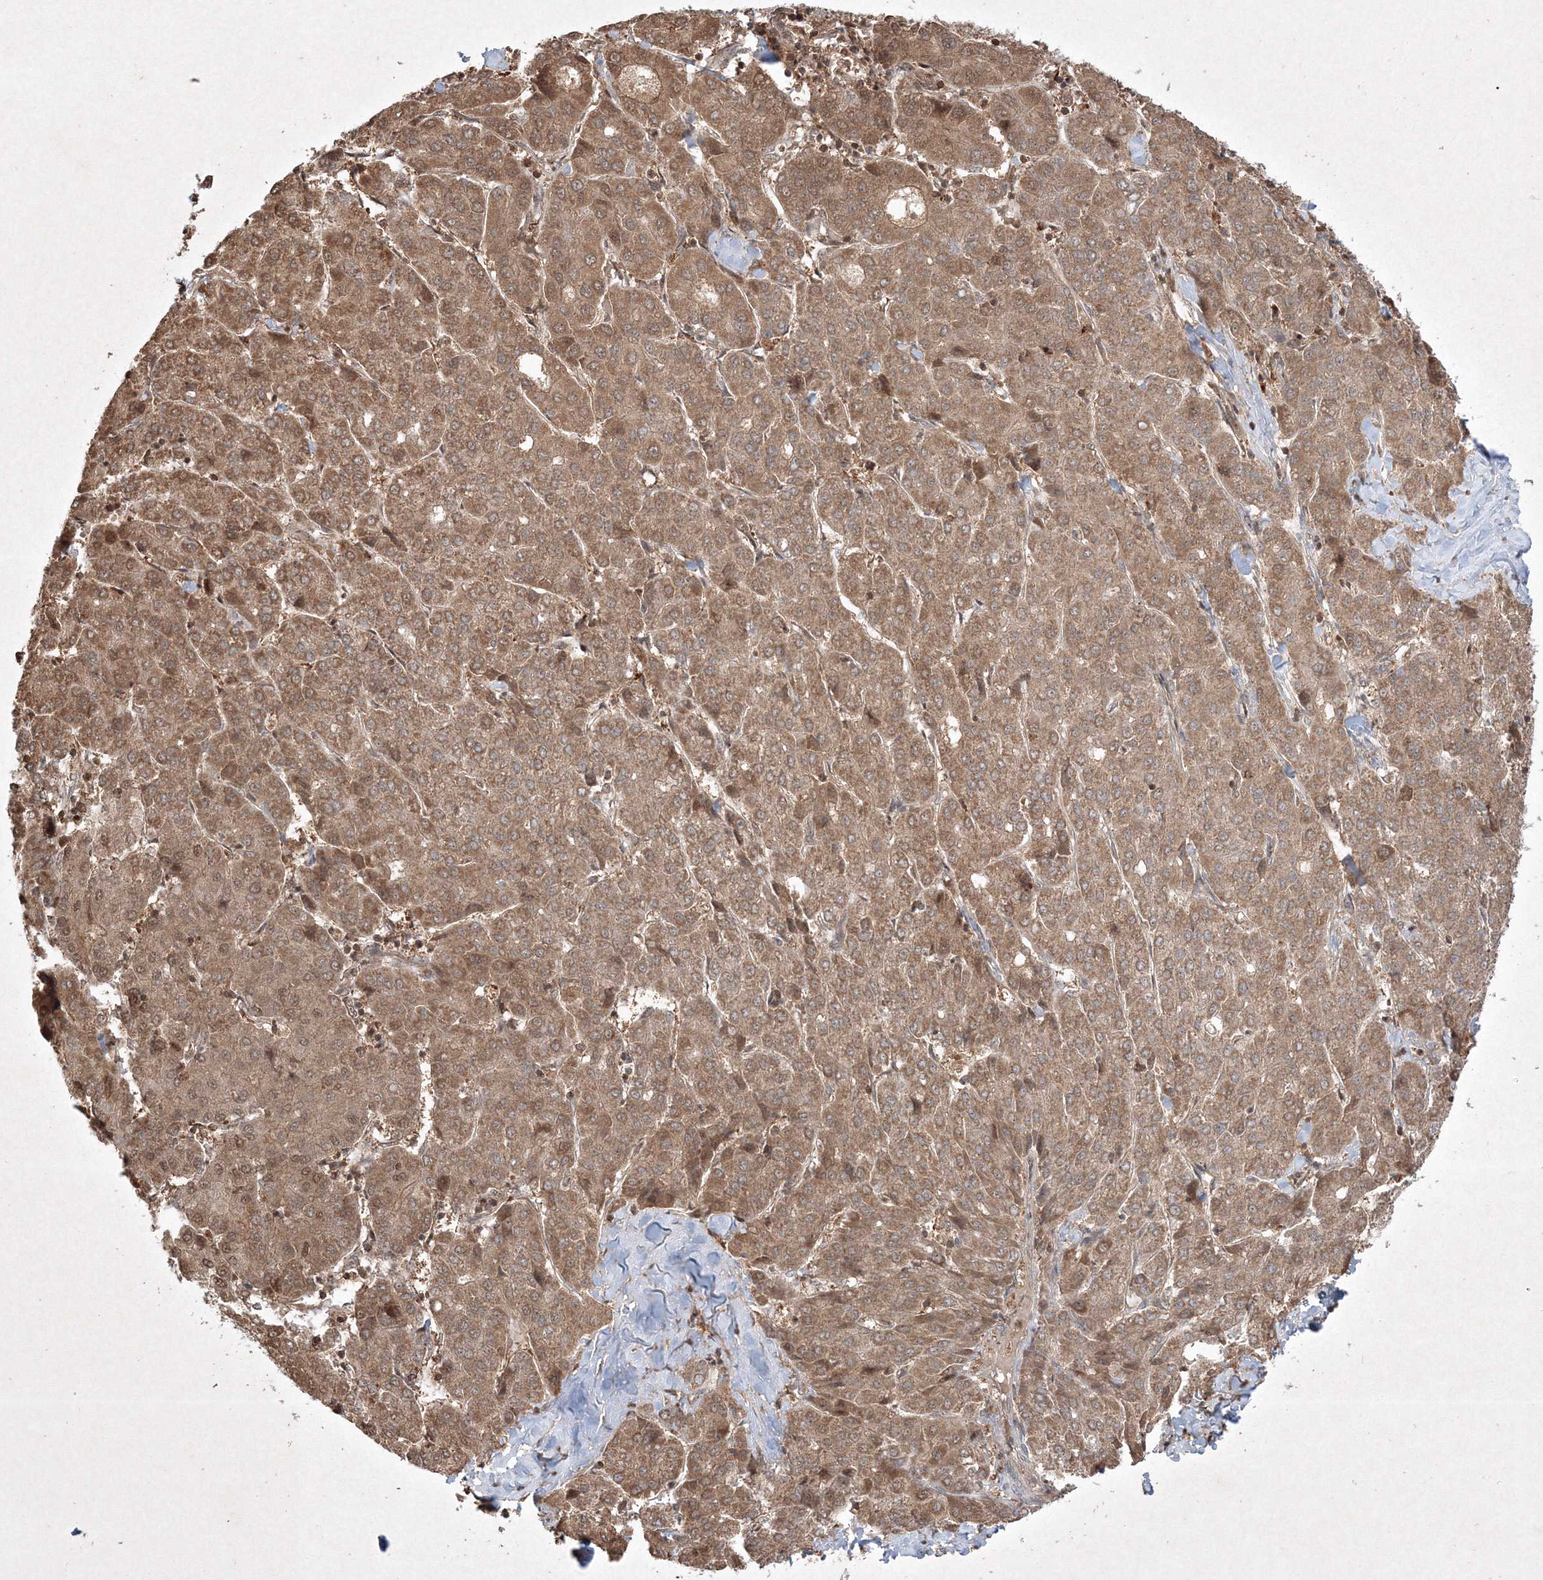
{"staining": {"intensity": "moderate", "quantity": ">75%", "location": "cytoplasmic/membranous"}, "tissue": "liver cancer", "cell_type": "Tumor cells", "image_type": "cancer", "snomed": [{"axis": "morphology", "description": "Carcinoma, Hepatocellular, NOS"}, {"axis": "topography", "description": "Liver"}], "caption": "High-power microscopy captured an immunohistochemistry image of liver cancer, revealing moderate cytoplasmic/membranous positivity in about >75% of tumor cells. The staining was performed using DAB, with brown indicating positive protein expression. Nuclei are stained blue with hematoxylin.", "gene": "PLTP", "patient": {"sex": "male", "age": 65}}